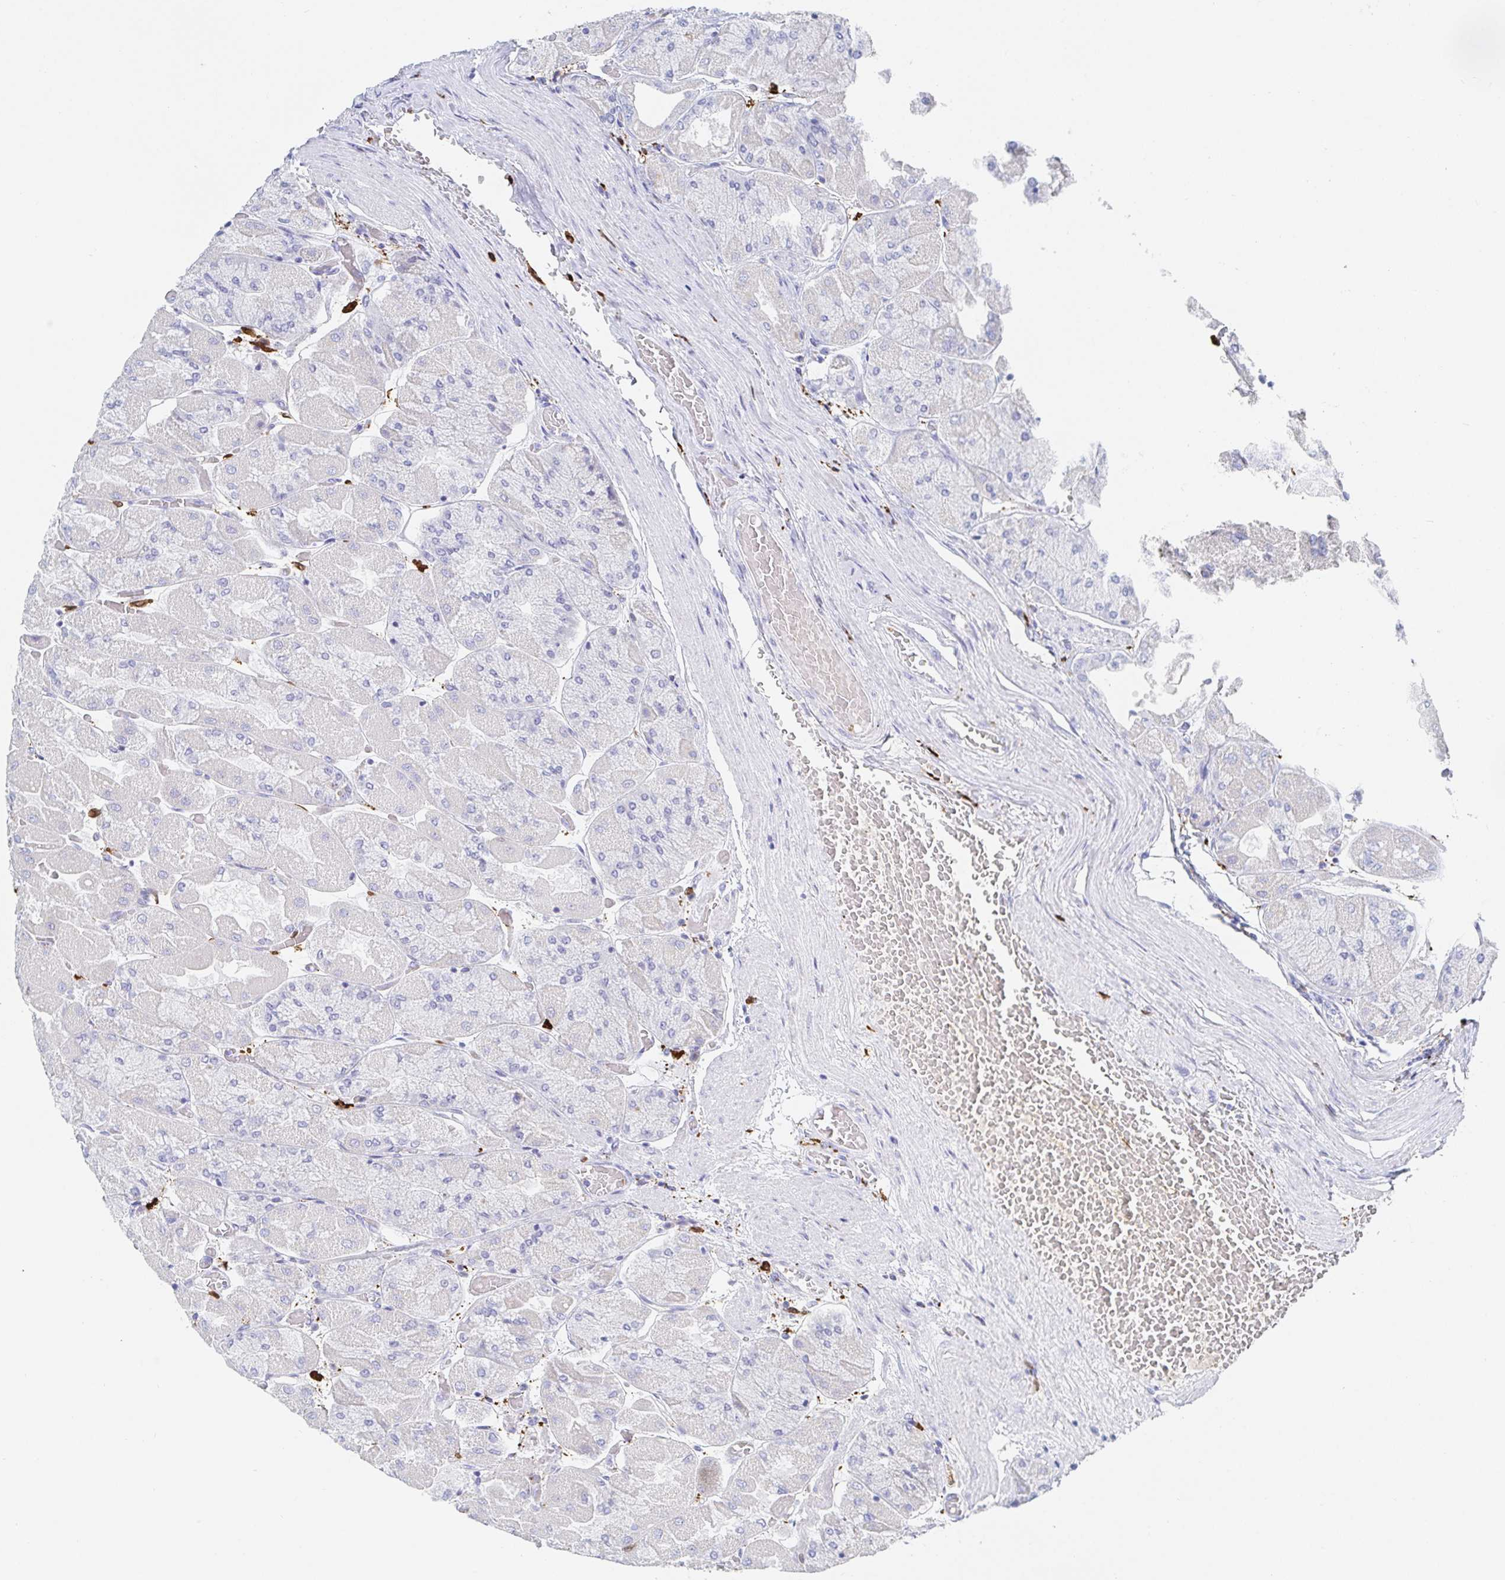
{"staining": {"intensity": "negative", "quantity": "none", "location": "none"}, "tissue": "stomach", "cell_type": "Glandular cells", "image_type": "normal", "snomed": [{"axis": "morphology", "description": "Normal tissue, NOS"}, {"axis": "topography", "description": "Stomach"}], "caption": "IHC image of normal stomach: human stomach stained with DAB (3,3'-diaminobenzidine) displays no significant protein expression in glandular cells.", "gene": "OR2A1", "patient": {"sex": "female", "age": 61}}